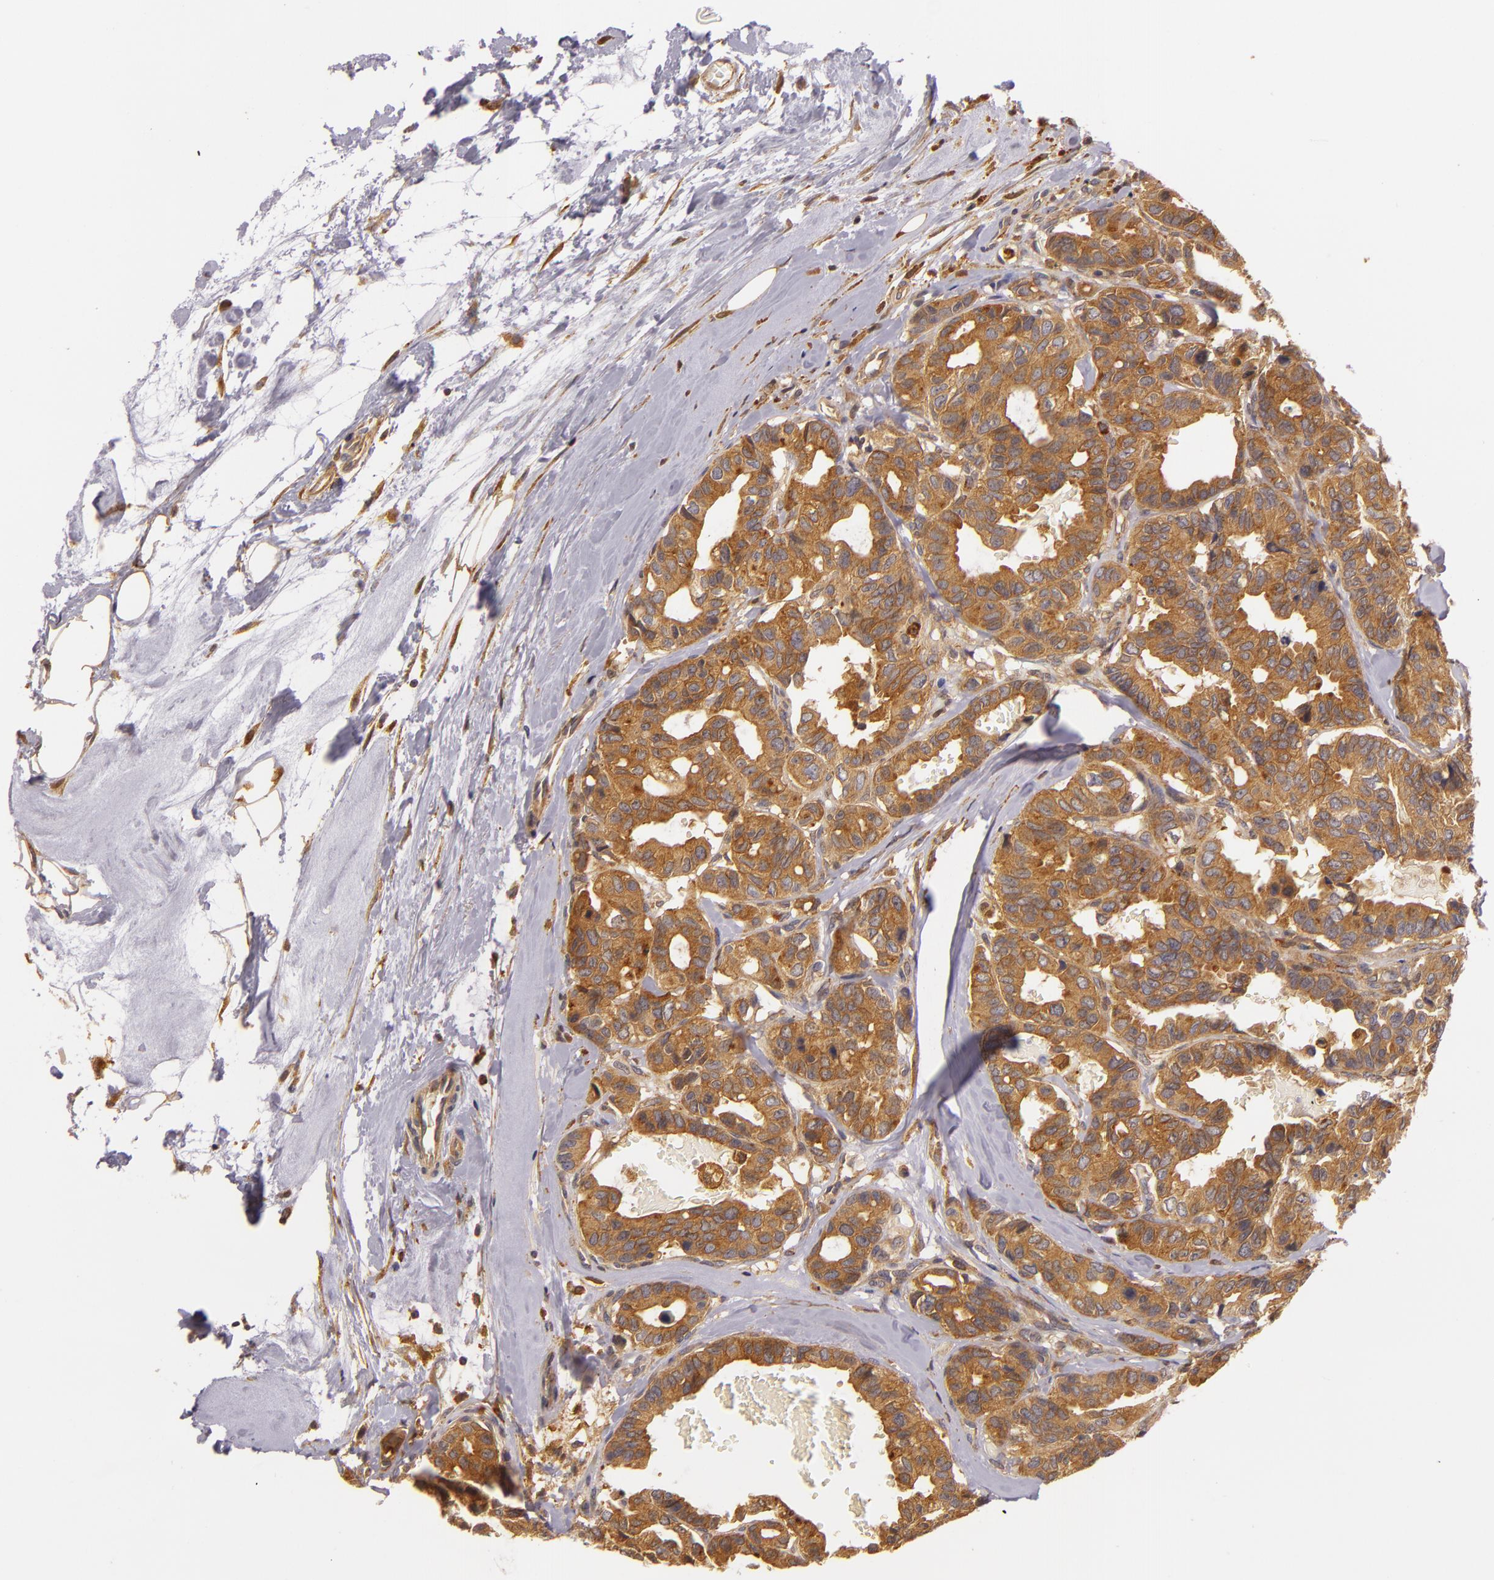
{"staining": {"intensity": "strong", "quantity": ">75%", "location": "cytoplasmic/membranous"}, "tissue": "breast cancer", "cell_type": "Tumor cells", "image_type": "cancer", "snomed": [{"axis": "morphology", "description": "Duct carcinoma"}, {"axis": "topography", "description": "Breast"}], "caption": "The photomicrograph demonstrates a brown stain indicating the presence of a protein in the cytoplasmic/membranous of tumor cells in breast invasive ductal carcinoma. (brown staining indicates protein expression, while blue staining denotes nuclei).", "gene": "TOM1", "patient": {"sex": "female", "age": 69}}